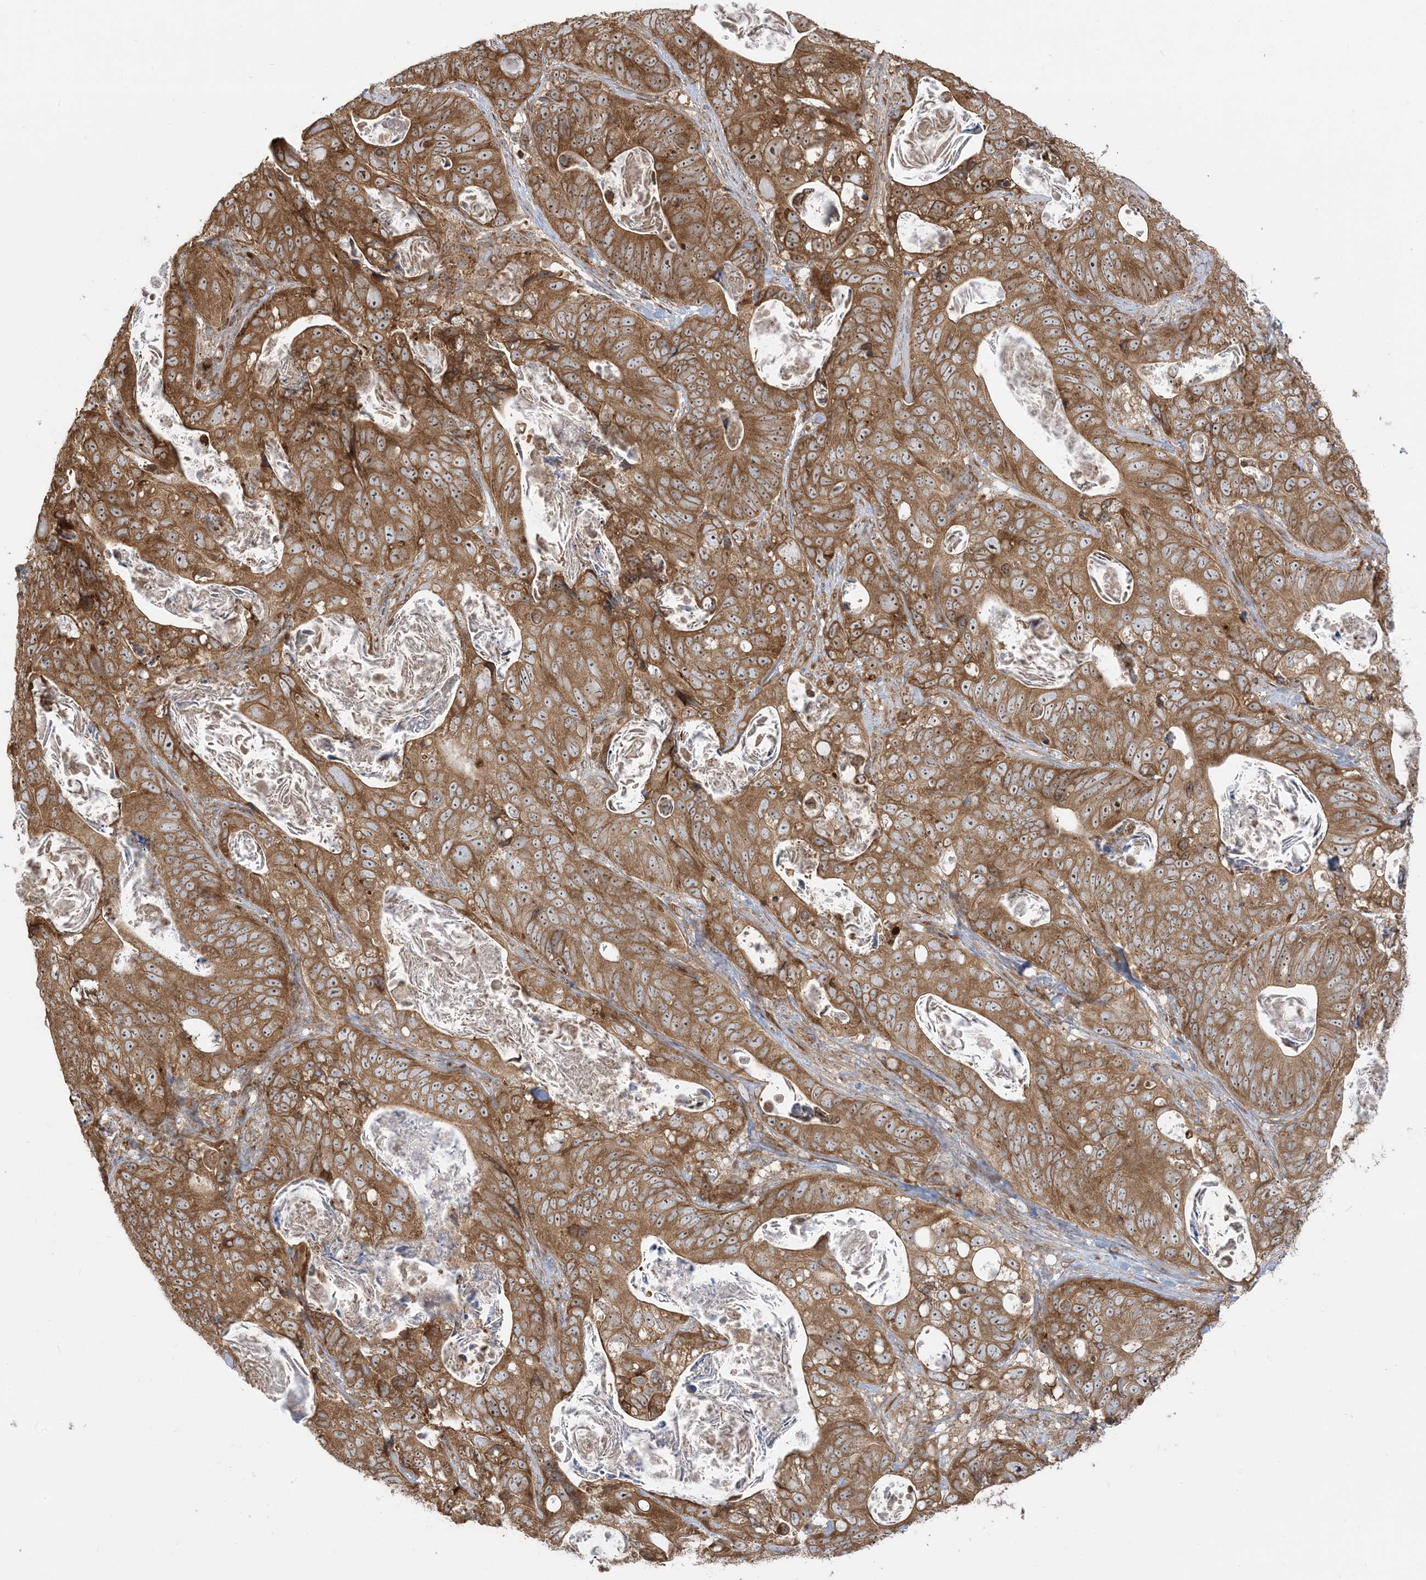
{"staining": {"intensity": "strong", "quantity": ">75%", "location": "cytoplasmic/membranous,nuclear"}, "tissue": "stomach cancer", "cell_type": "Tumor cells", "image_type": "cancer", "snomed": [{"axis": "morphology", "description": "Normal tissue, NOS"}, {"axis": "morphology", "description": "Adenocarcinoma, NOS"}, {"axis": "topography", "description": "Stomach"}], "caption": "Immunohistochemical staining of human stomach cancer (adenocarcinoma) shows high levels of strong cytoplasmic/membranous and nuclear protein expression in about >75% of tumor cells.", "gene": "SRP72", "patient": {"sex": "female", "age": 89}}